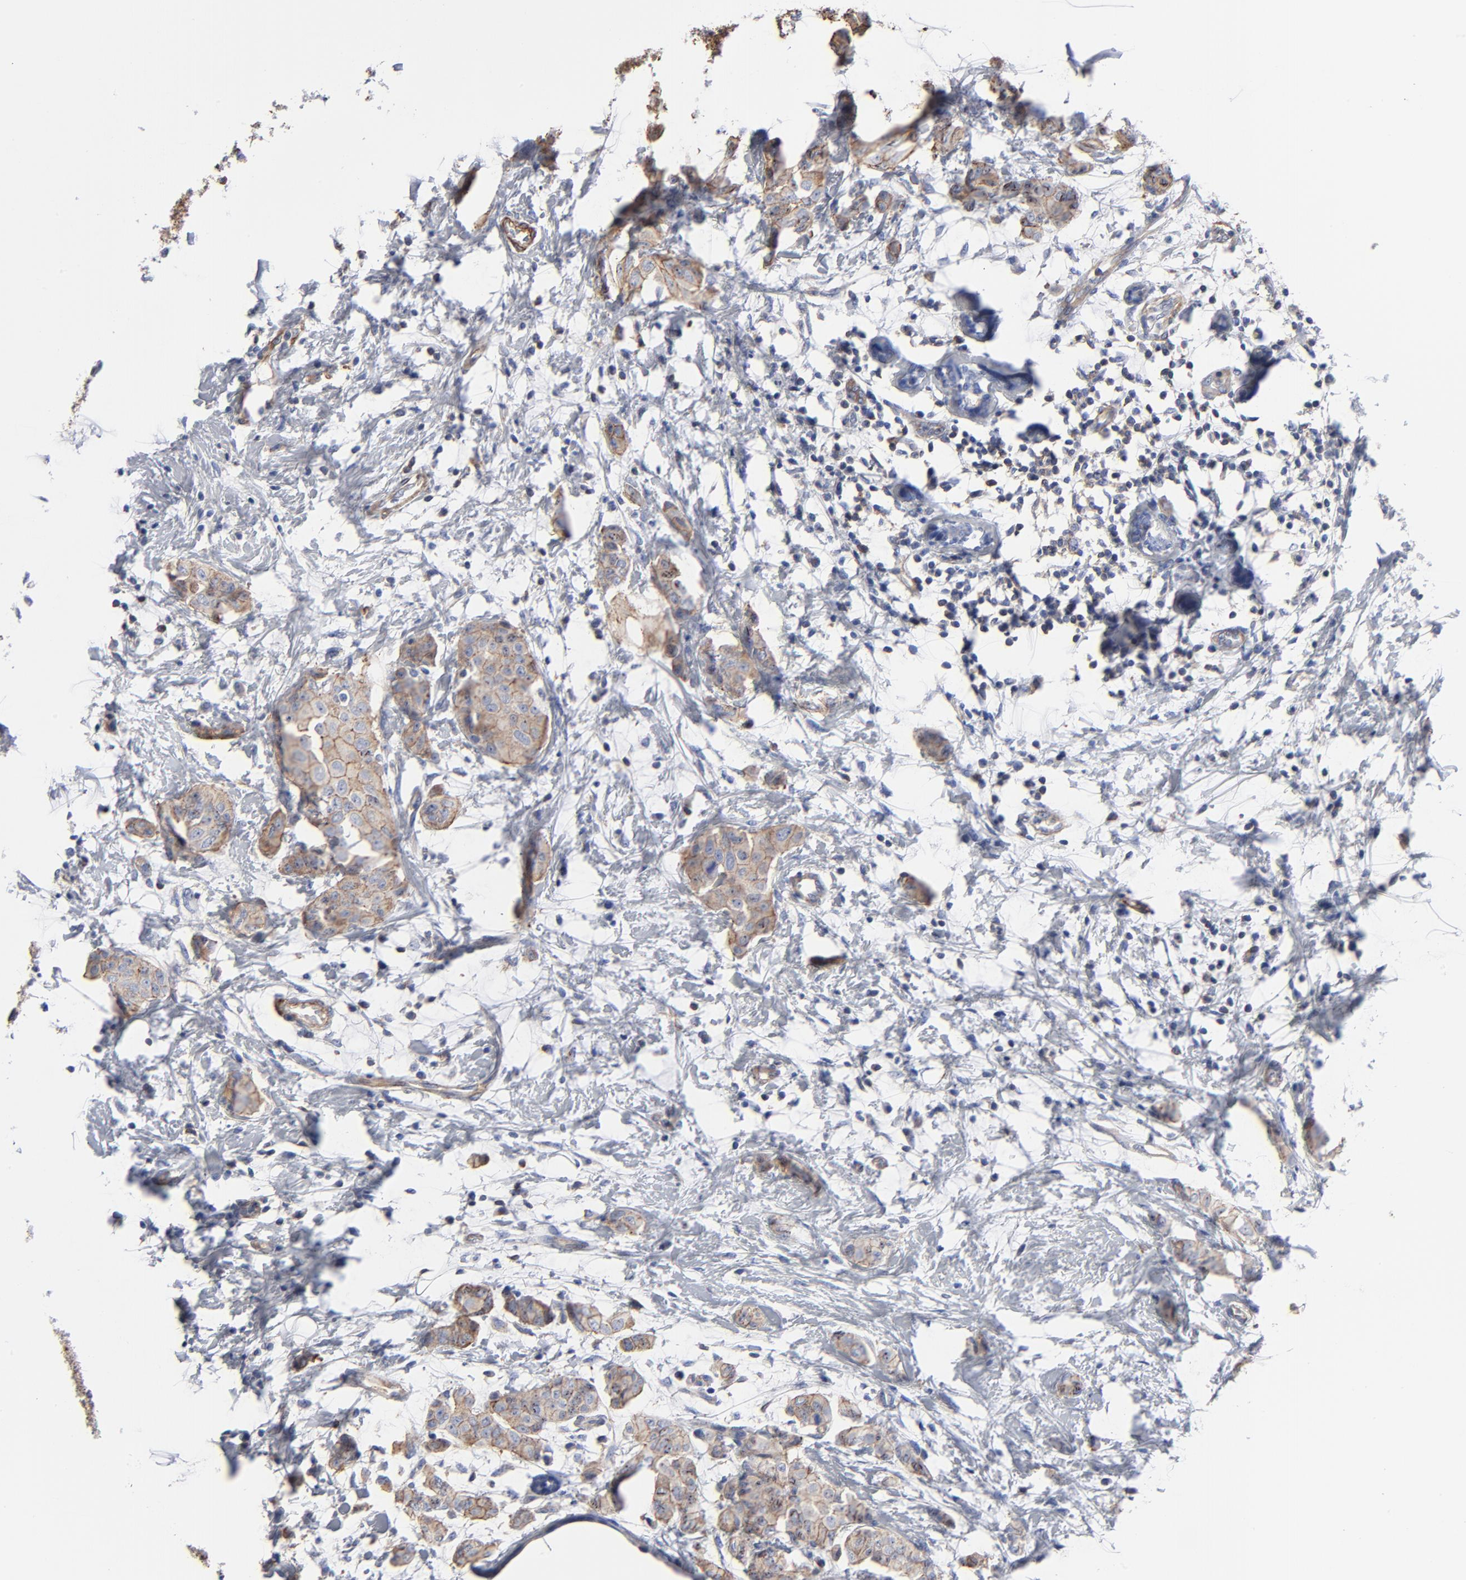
{"staining": {"intensity": "weak", "quantity": ">75%", "location": "cytoplasmic/membranous"}, "tissue": "breast cancer", "cell_type": "Tumor cells", "image_type": "cancer", "snomed": [{"axis": "morphology", "description": "Duct carcinoma"}, {"axis": "topography", "description": "Breast"}], "caption": "Infiltrating ductal carcinoma (breast) stained with immunohistochemistry displays weak cytoplasmic/membranous staining in approximately >75% of tumor cells.", "gene": "ACTA2", "patient": {"sex": "female", "age": 40}}